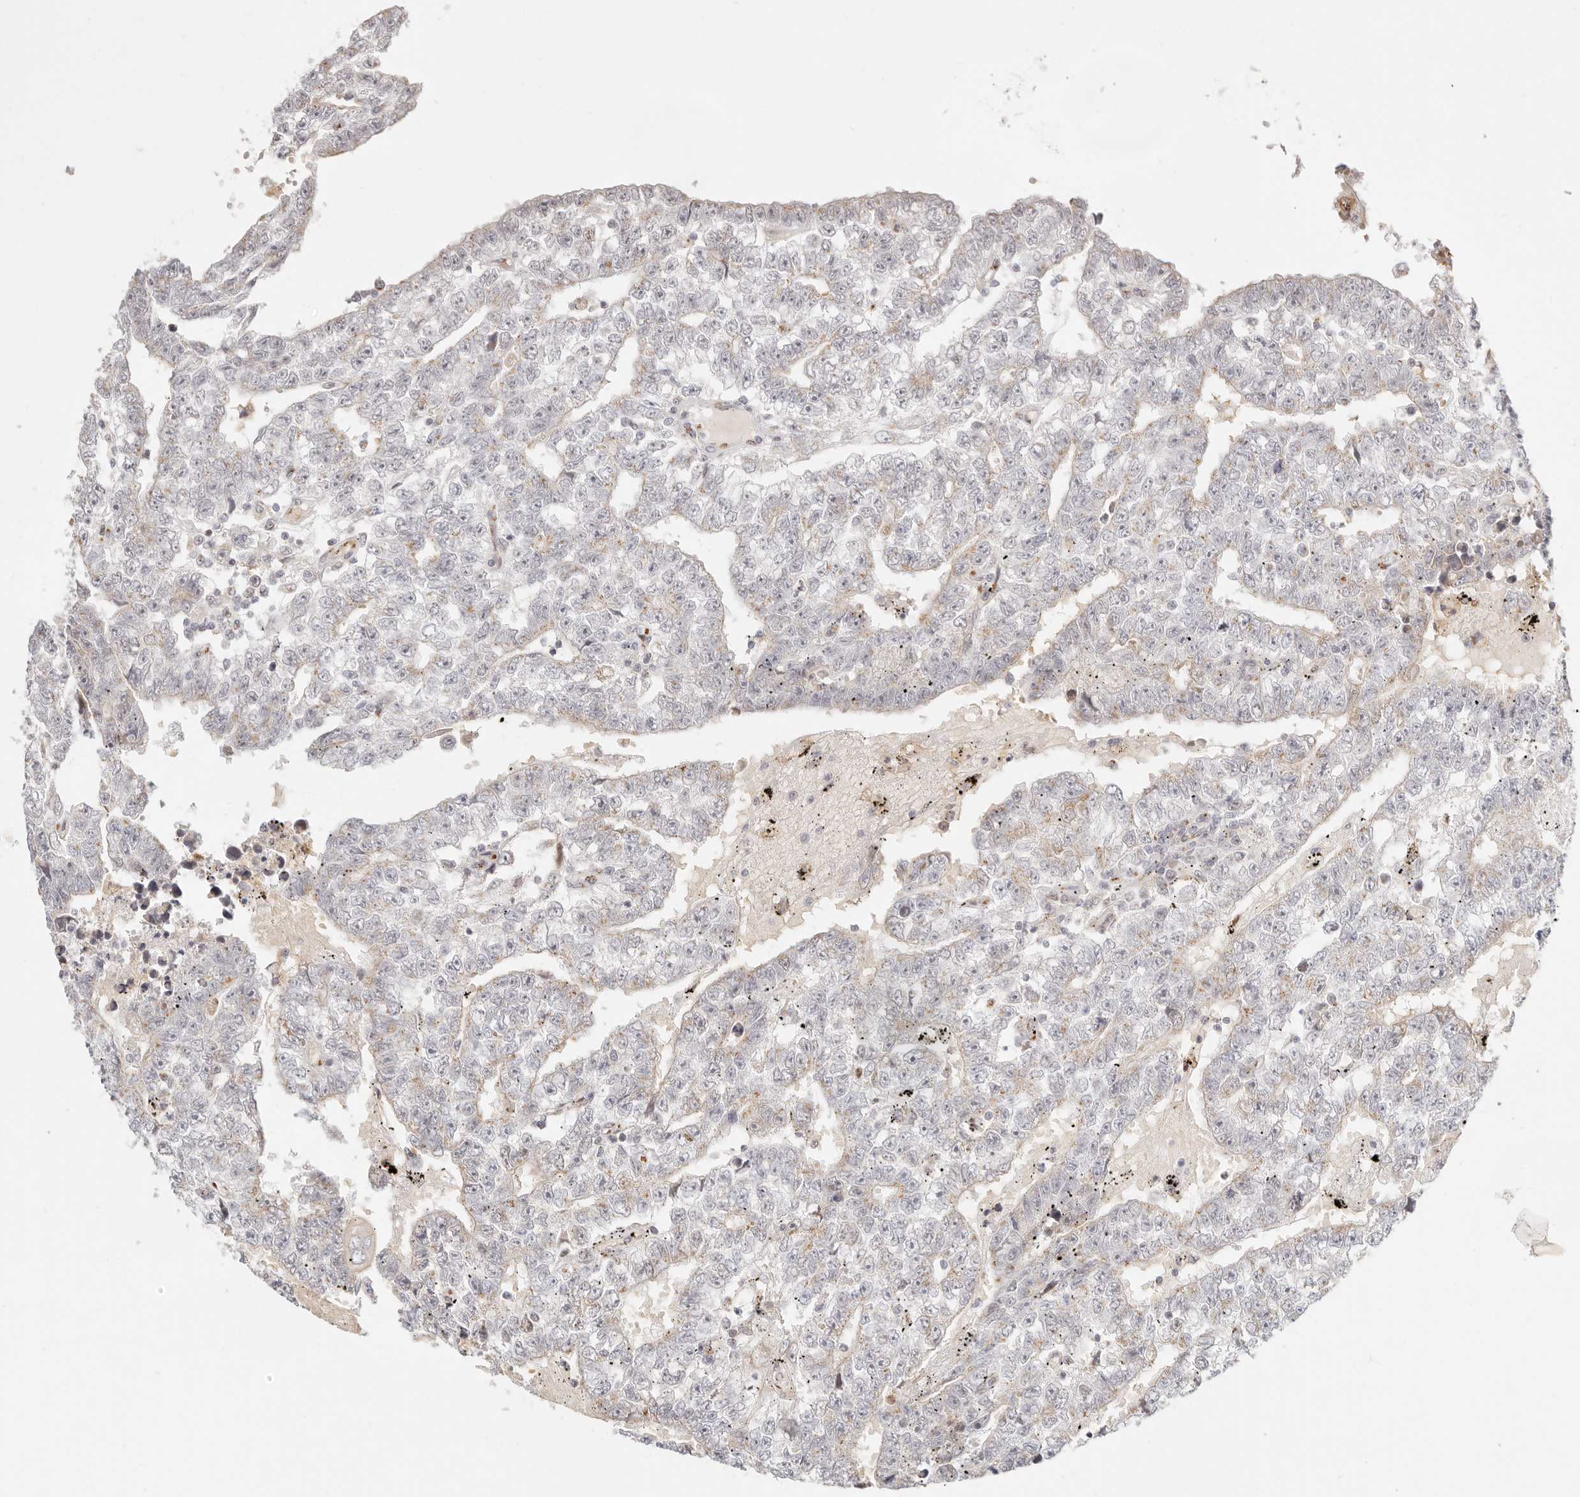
{"staining": {"intensity": "weak", "quantity": "<25%", "location": "cytoplasmic/membranous"}, "tissue": "testis cancer", "cell_type": "Tumor cells", "image_type": "cancer", "snomed": [{"axis": "morphology", "description": "Carcinoma, Embryonal, NOS"}, {"axis": "topography", "description": "Testis"}], "caption": "DAB immunohistochemical staining of human testis cancer (embryonal carcinoma) demonstrates no significant staining in tumor cells. Brightfield microscopy of IHC stained with DAB (brown) and hematoxylin (blue), captured at high magnification.", "gene": "FAM20B", "patient": {"sex": "male", "age": 25}}